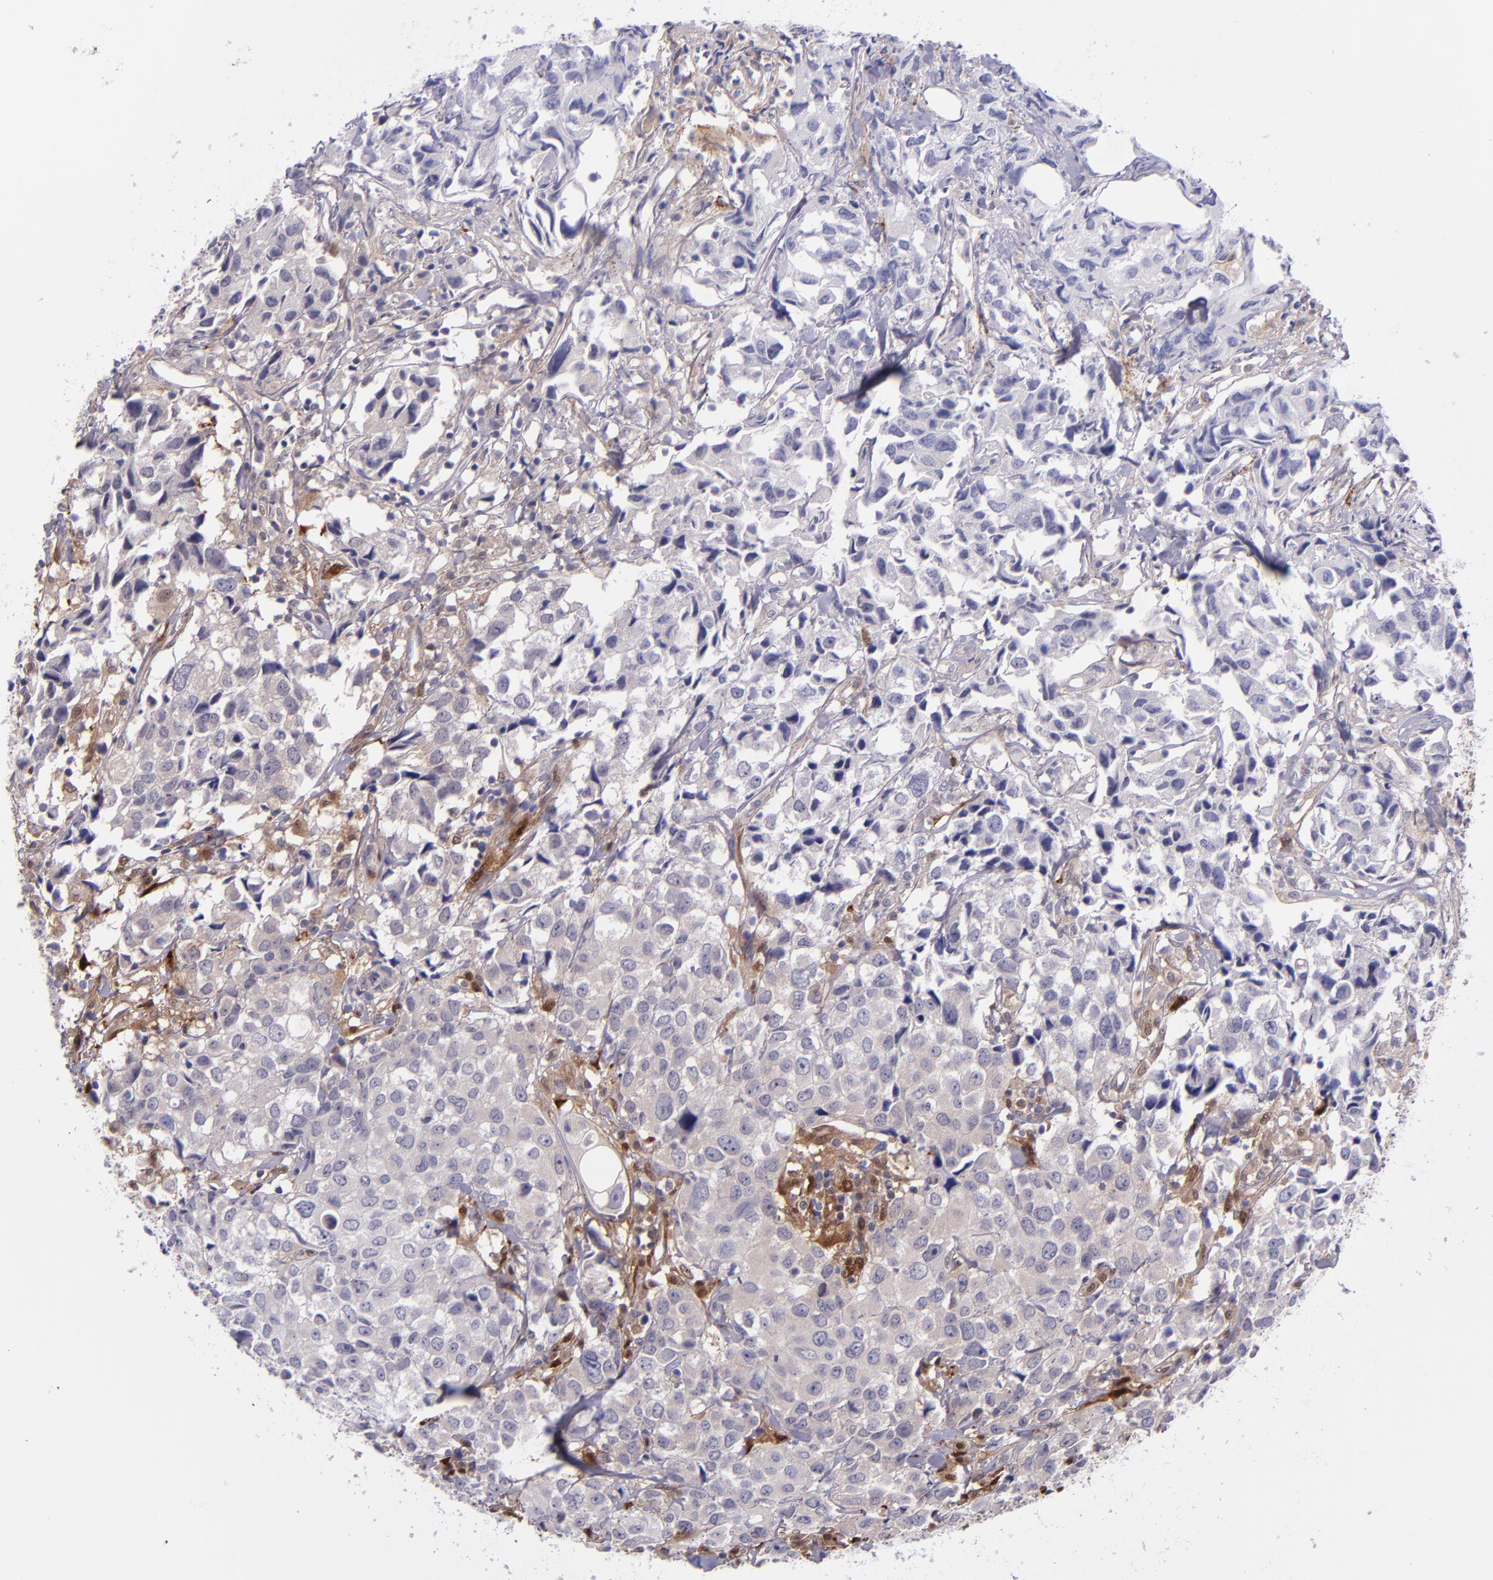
{"staining": {"intensity": "negative", "quantity": "none", "location": "none"}, "tissue": "urothelial cancer", "cell_type": "Tumor cells", "image_type": "cancer", "snomed": [{"axis": "morphology", "description": "Urothelial carcinoma, High grade"}, {"axis": "topography", "description": "Urinary bladder"}], "caption": "DAB (3,3'-diaminobenzidine) immunohistochemical staining of human urothelial carcinoma (high-grade) demonstrates no significant positivity in tumor cells.", "gene": "LGALS1", "patient": {"sex": "female", "age": 75}}